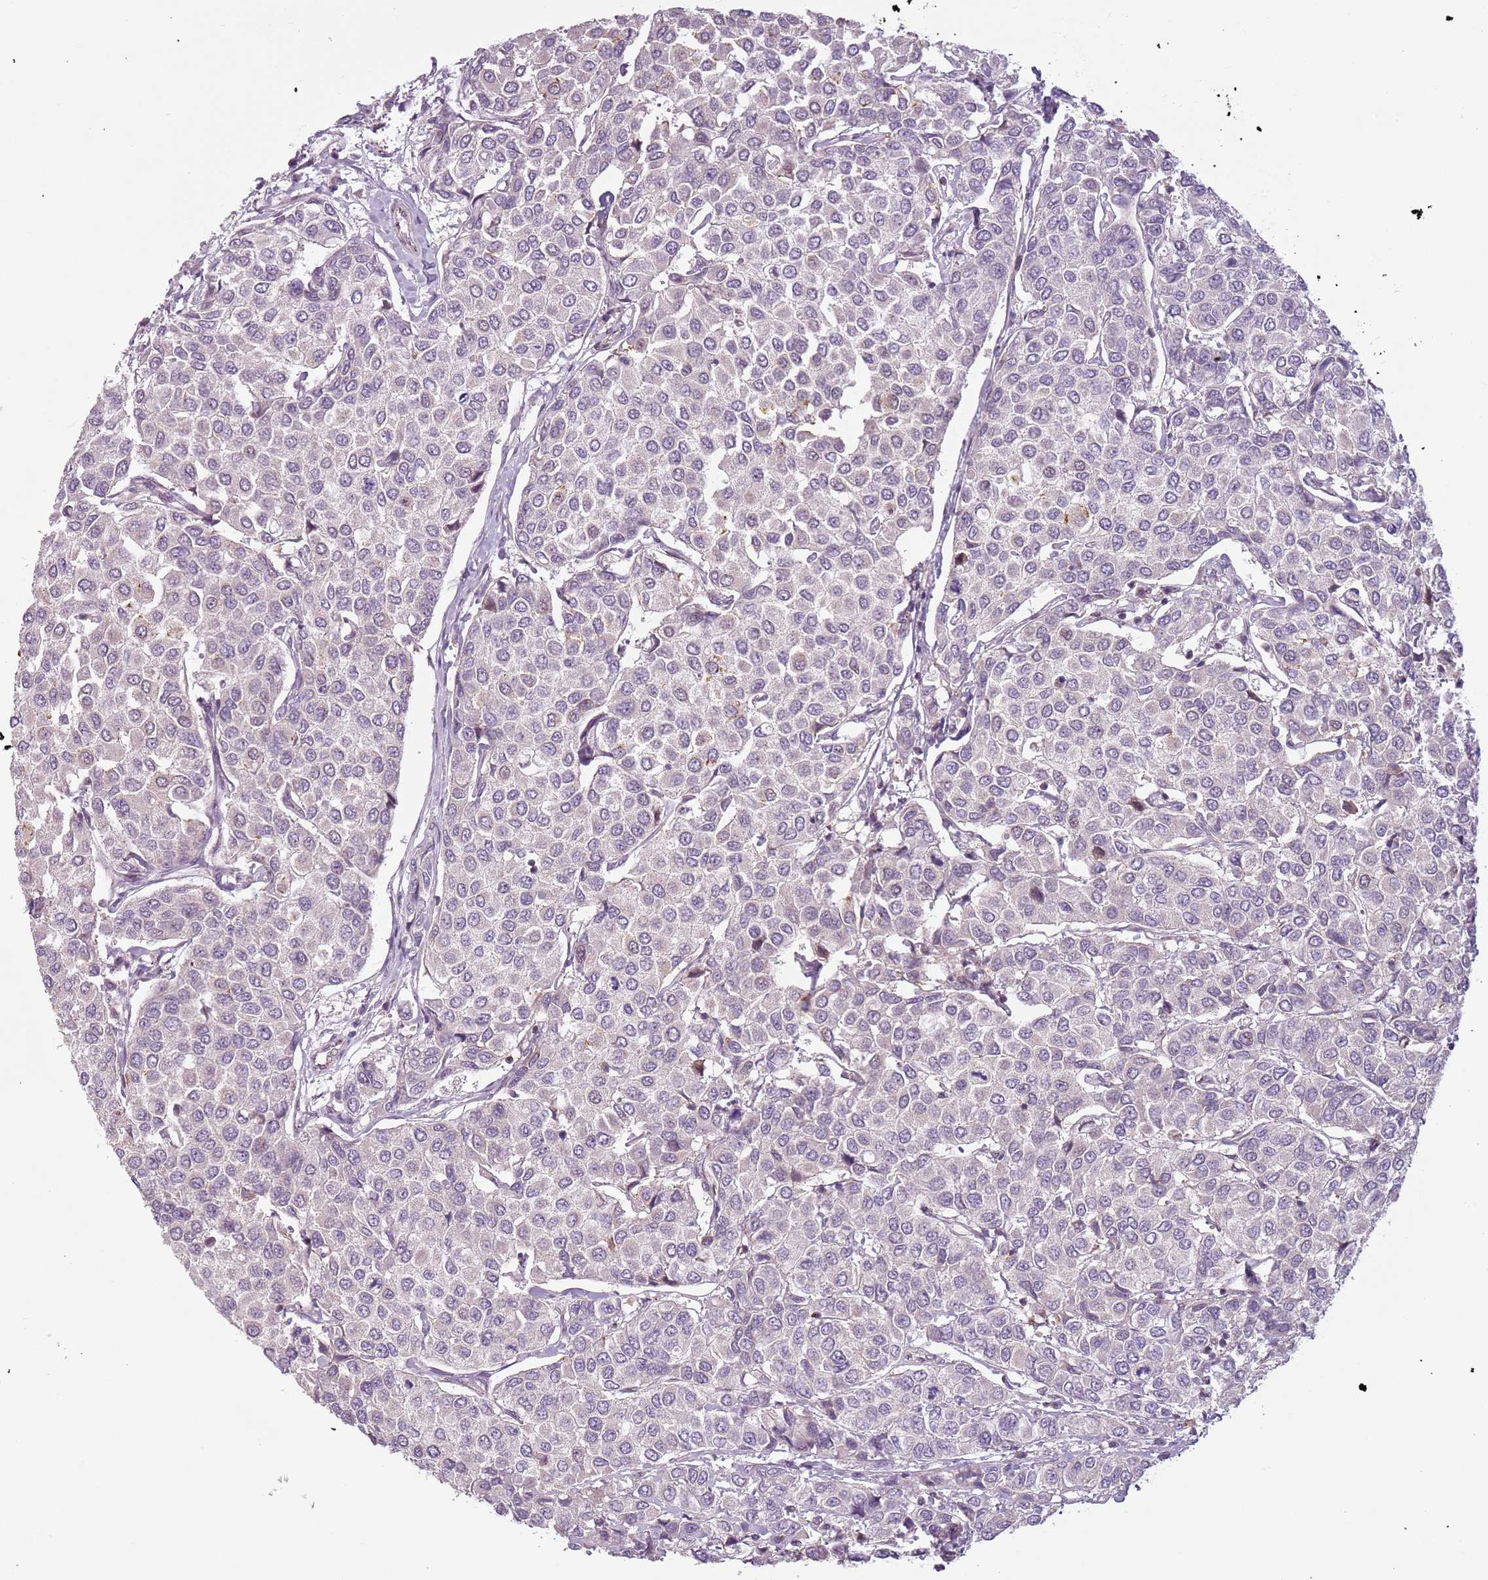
{"staining": {"intensity": "negative", "quantity": "none", "location": "none"}, "tissue": "breast cancer", "cell_type": "Tumor cells", "image_type": "cancer", "snomed": [{"axis": "morphology", "description": "Duct carcinoma"}, {"axis": "topography", "description": "Breast"}], "caption": "High power microscopy micrograph of an immunohistochemistry (IHC) image of breast intraductal carcinoma, revealing no significant staining in tumor cells.", "gene": "DEFB116", "patient": {"sex": "female", "age": 55}}